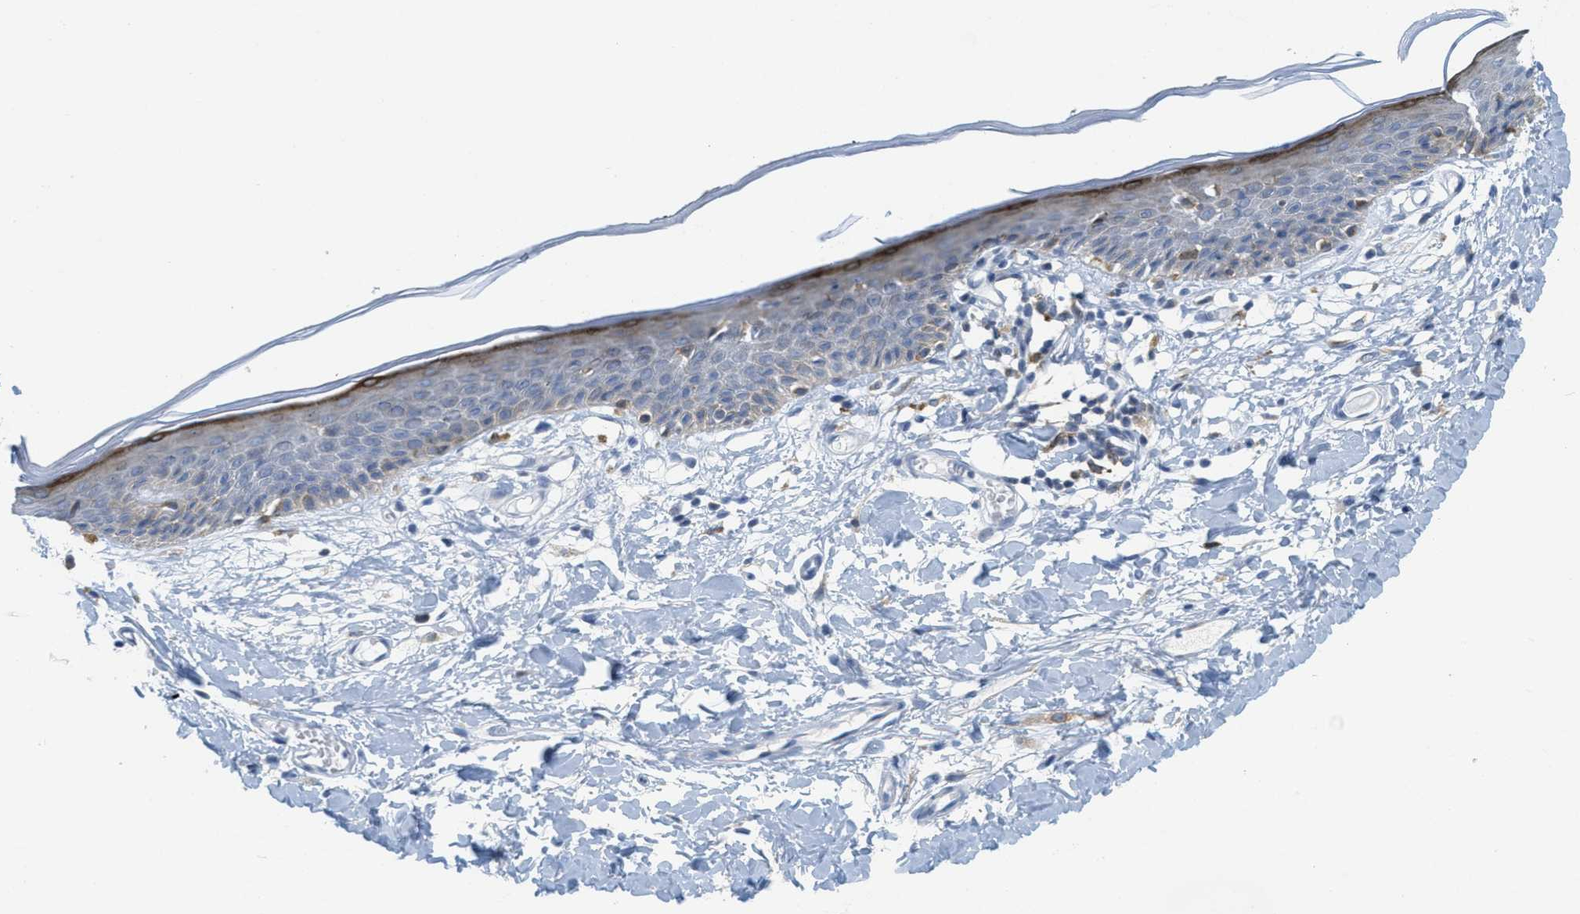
{"staining": {"intensity": "negative", "quantity": "none", "location": "none"}, "tissue": "skin", "cell_type": "Epidermal cells", "image_type": "normal", "snomed": [{"axis": "morphology", "description": "Normal tissue, NOS"}, {"axis": "topography", "description": "Vulva"}], "caption": "This is an immunohistochemistry image of benign human skin. There is no staining in epidermal cells.", "gene": "TEX264", "patient": {"sex": "female", "age": 54}}